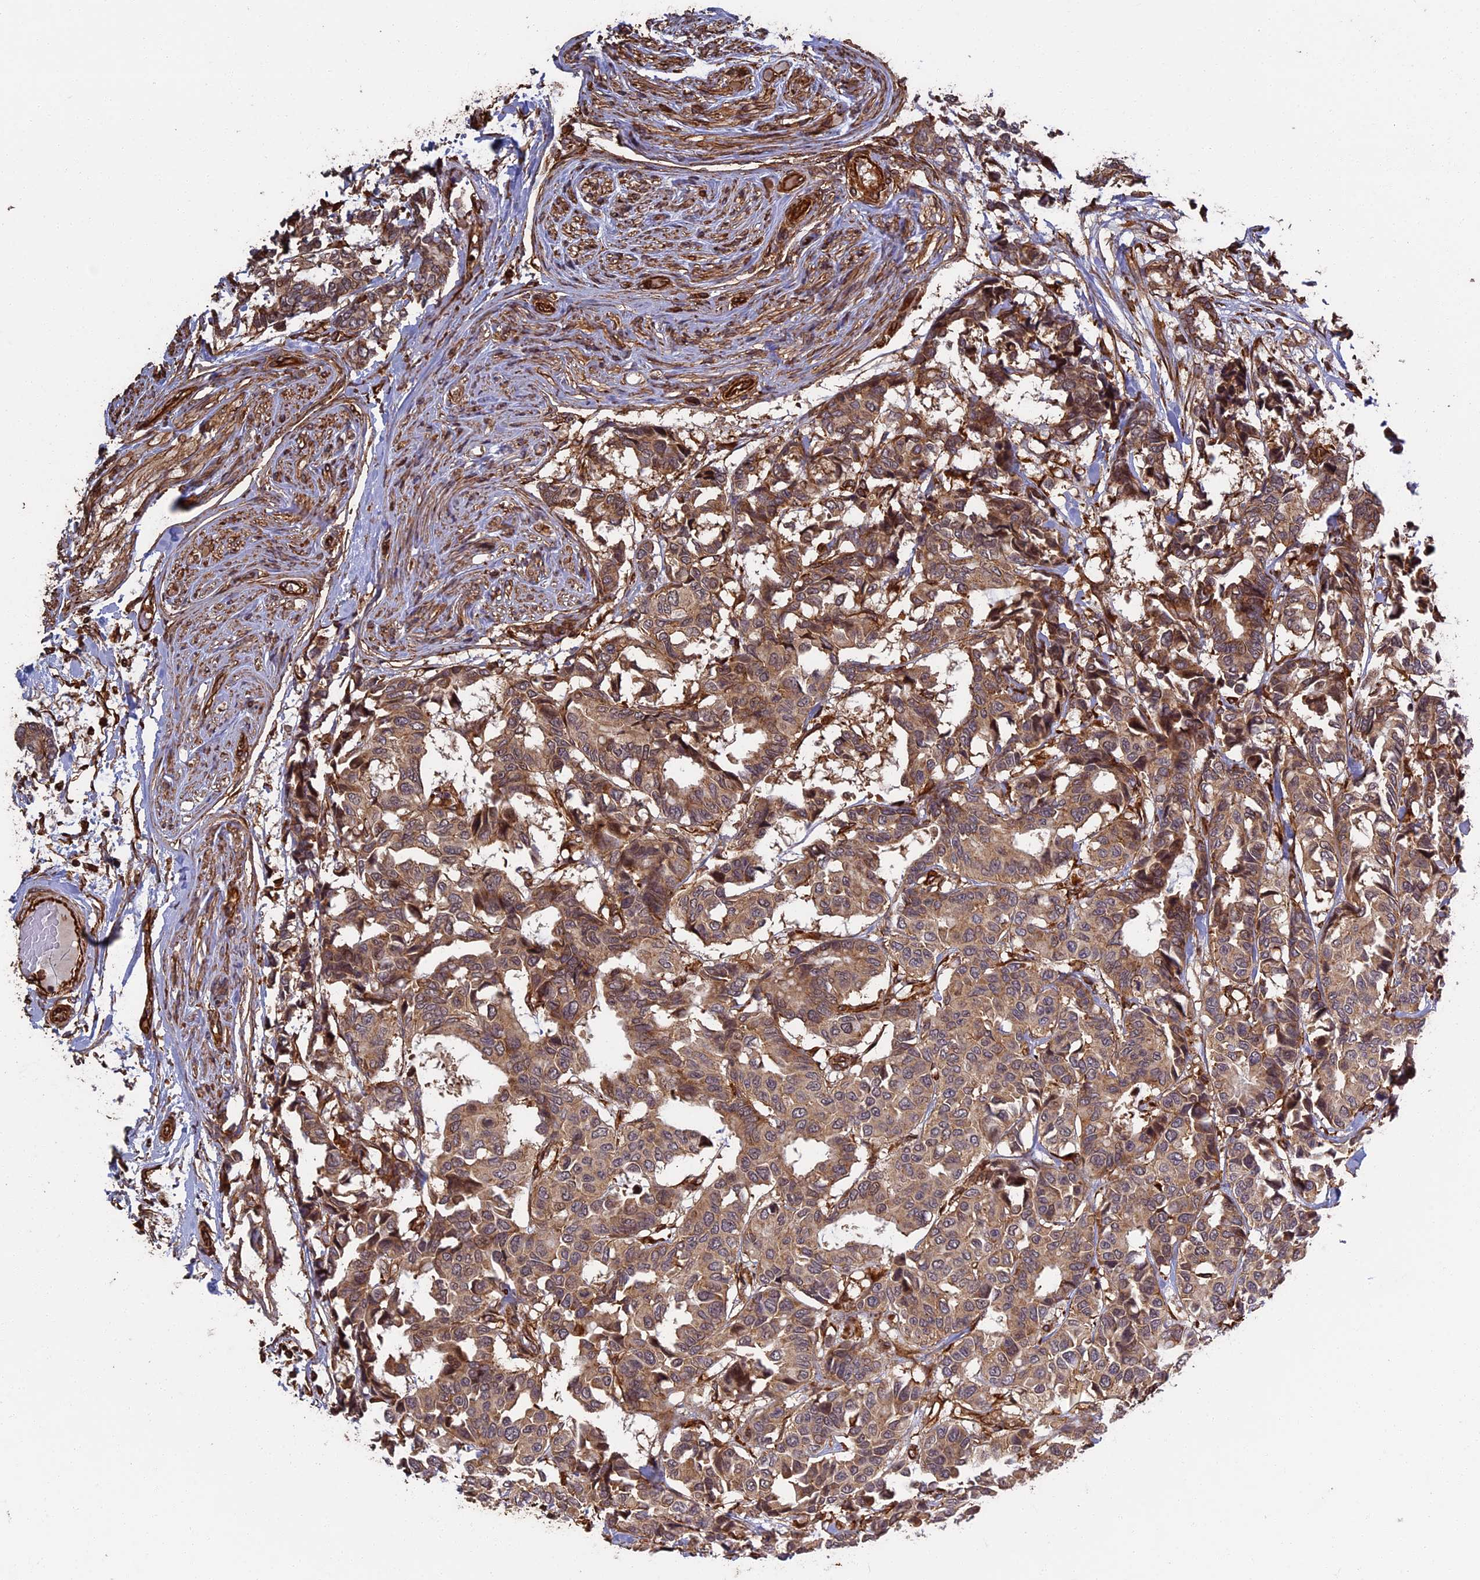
{"staining": {"intensity": "moderate", "quantity": ">75%", "location": "cytoplasmic/membranous"}, "tissue": "breast cancer", "cell_type": "Tumor cells", "image_type": "cancer", "snomed": [{"axis": "morphology", "description": "Duct carcinoma"}, {"axis": "topography", "description": "Breast"}], "caption": "Approximately >75% of tumor cells in human breast cancer exhibit moderate cytoplasmic/membranous protein expression as visualized by brown immunohistochemical staining.", "gene": "CCDC124", "patient": {"sex": "female", "age": 87}}